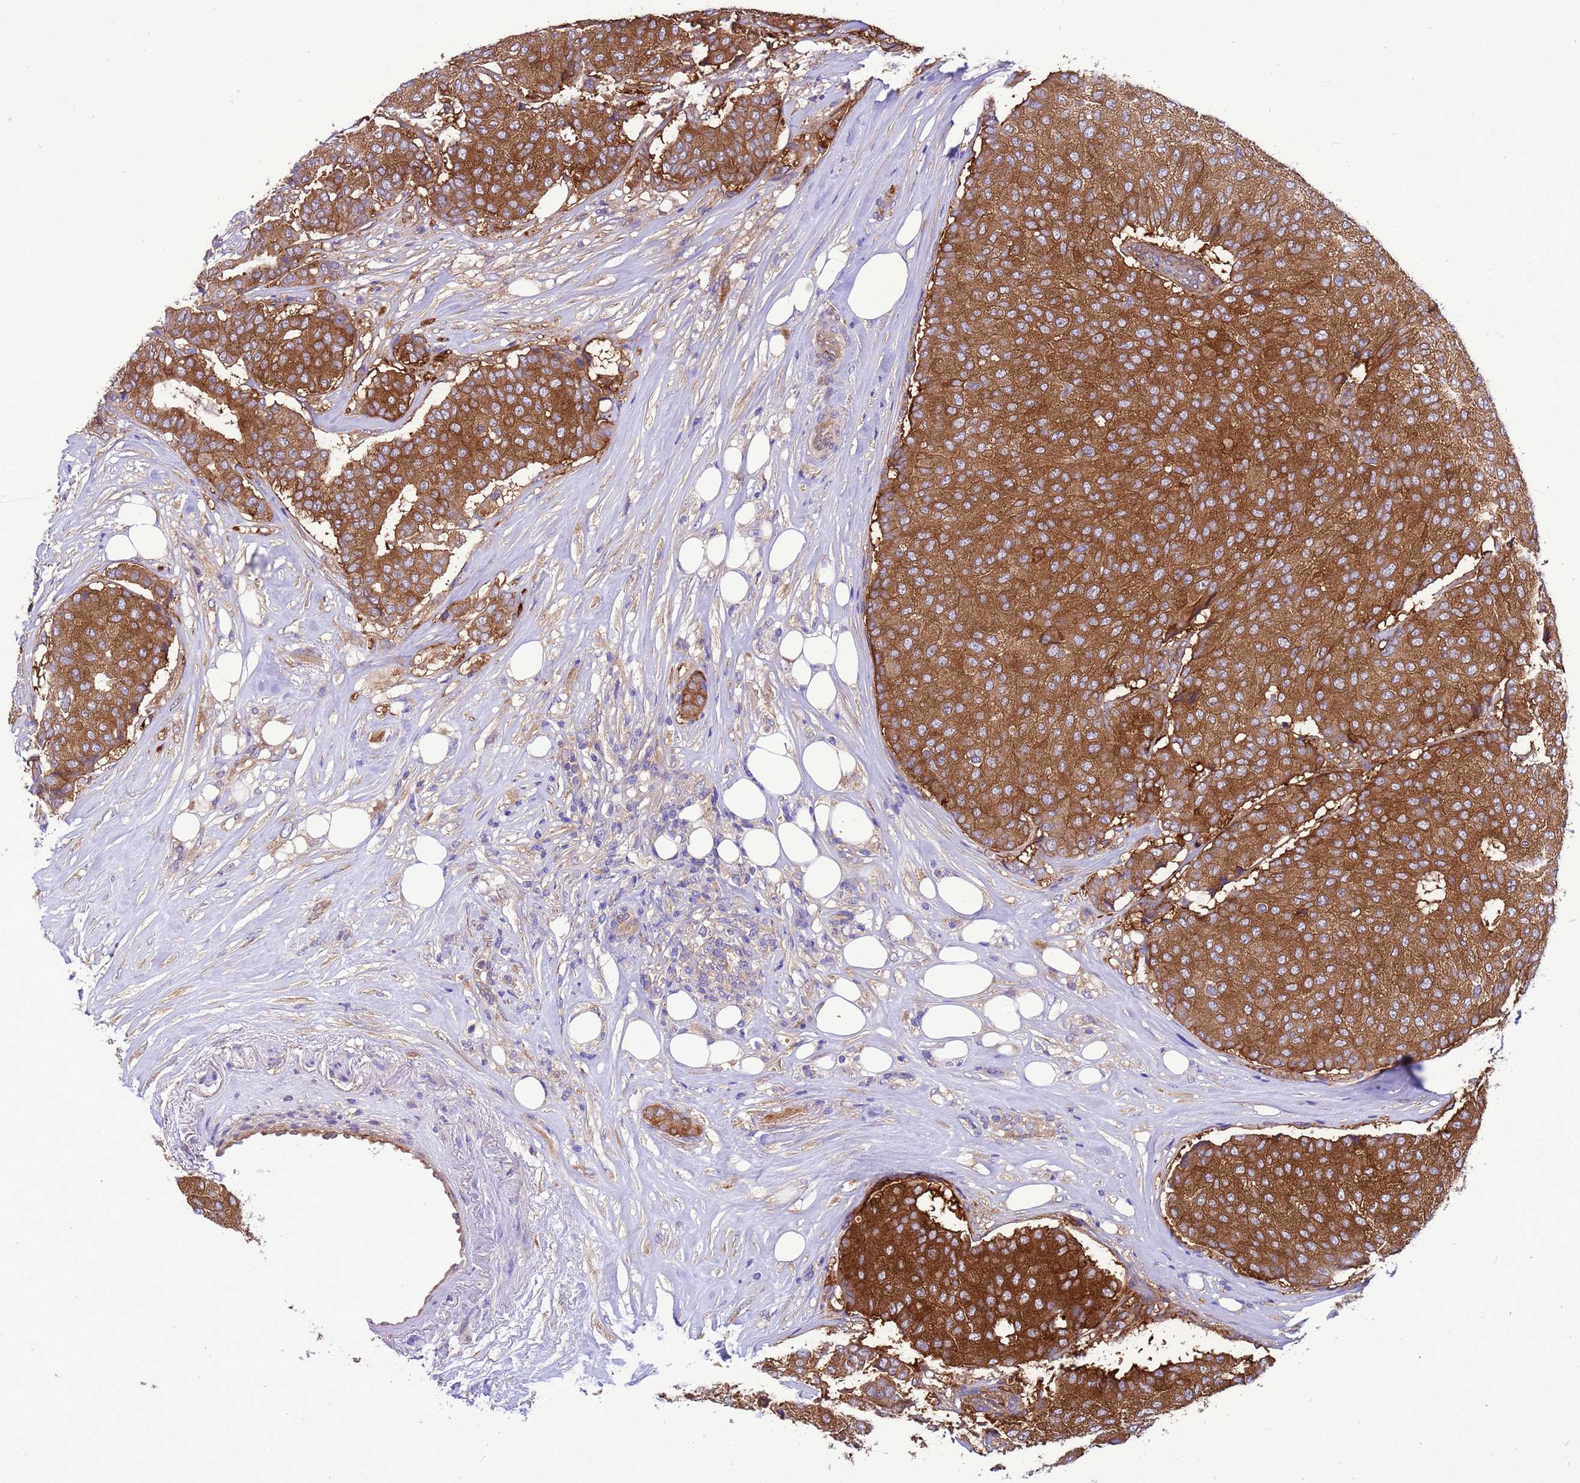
{"staining": {"intensity": "strong", "quantity": ">75%", "location": "cytoplasmic/membranous"}, "tissue": "breast cancer", "cell_type": "Tumor cells", "image_type": "cancer", "snomed": [{"axis": "morphology", "description": "Duct carcinoma"}, {"axis": "topography", "description": "Breast"}], "caption": "Breast cancer stained with a brown dye reveals strong cytoplasmic/membranous positive staining in approximately >75% of tumor cells.", "gene": "RABEP2", "patient": {"sex": "female", "age": 75}}